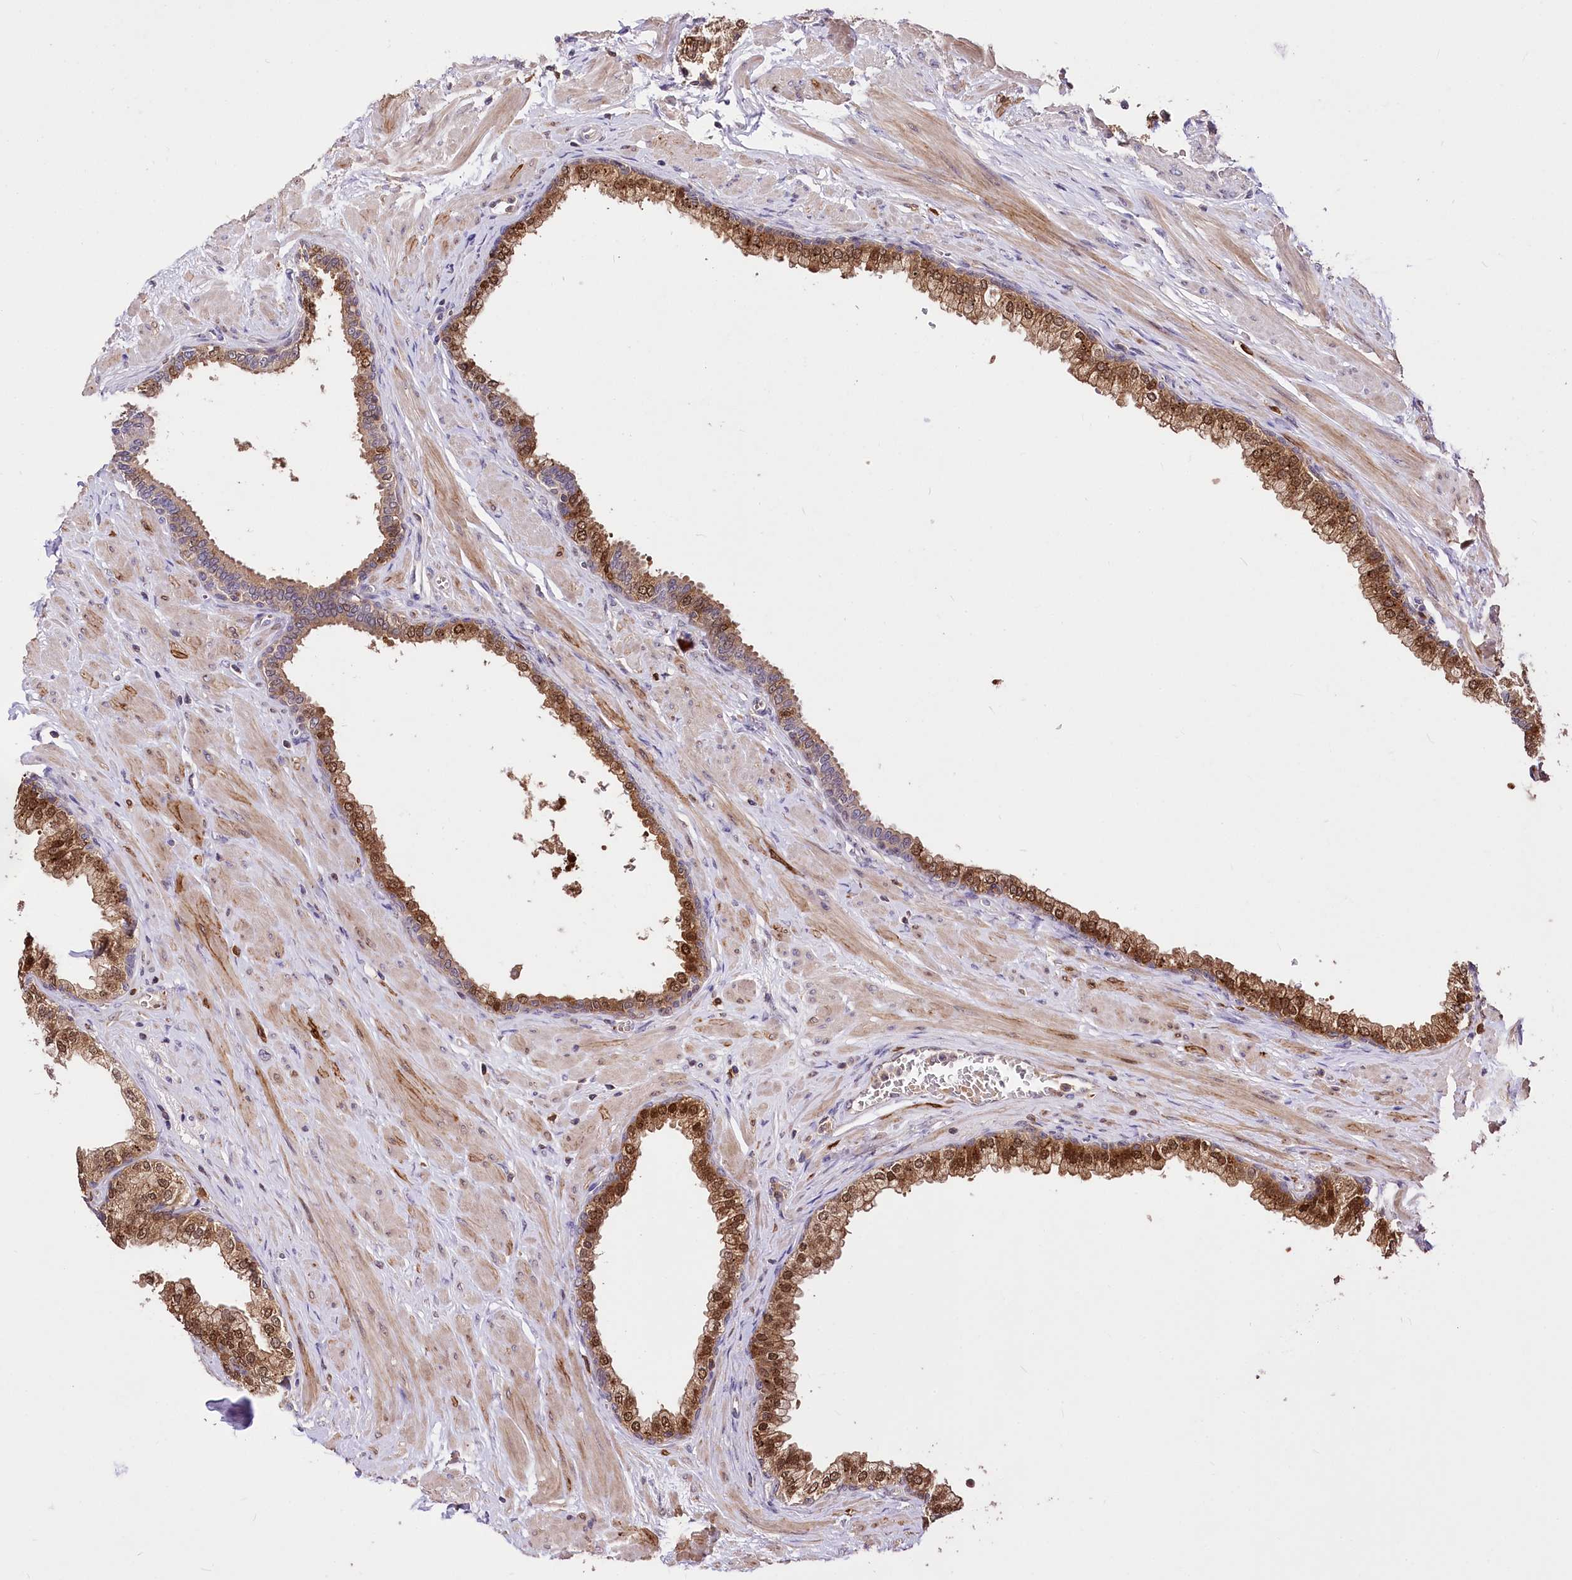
{"staining": {"intensity": "moderate", "quantity": "25%-75%", "location": "cytoplasmic/membranous,nuclear"}, "tissue": "prostate", "cell_type": "Glandular cells", "image_type": "normal", "snomed": [{"axis": "morphology", "description": "Normal tissue, NOS"}, {"axis": "morphology", "description": "Urothelial carcinoma, Low grade"}, {"axis": "topography", "description": "Urinary bladder"}, {"axis": "topography", "description": "Prostate"}], "caption": "The histopathology image shows immunohistochemical staining of benign prostate. There is moderate cytoplasmic/membranous,nuclear staining is seen in about 25%-75% of glandular cells. The staining was performed using DAB (3,3'-diaminobenzidine) to visualize the protein expression in brown, while the nuclei were stained in blue with hematoxylin (Magnification: 20x).", "gene": "SERGEF", "patient": {"sex": "male", "age": 60}}